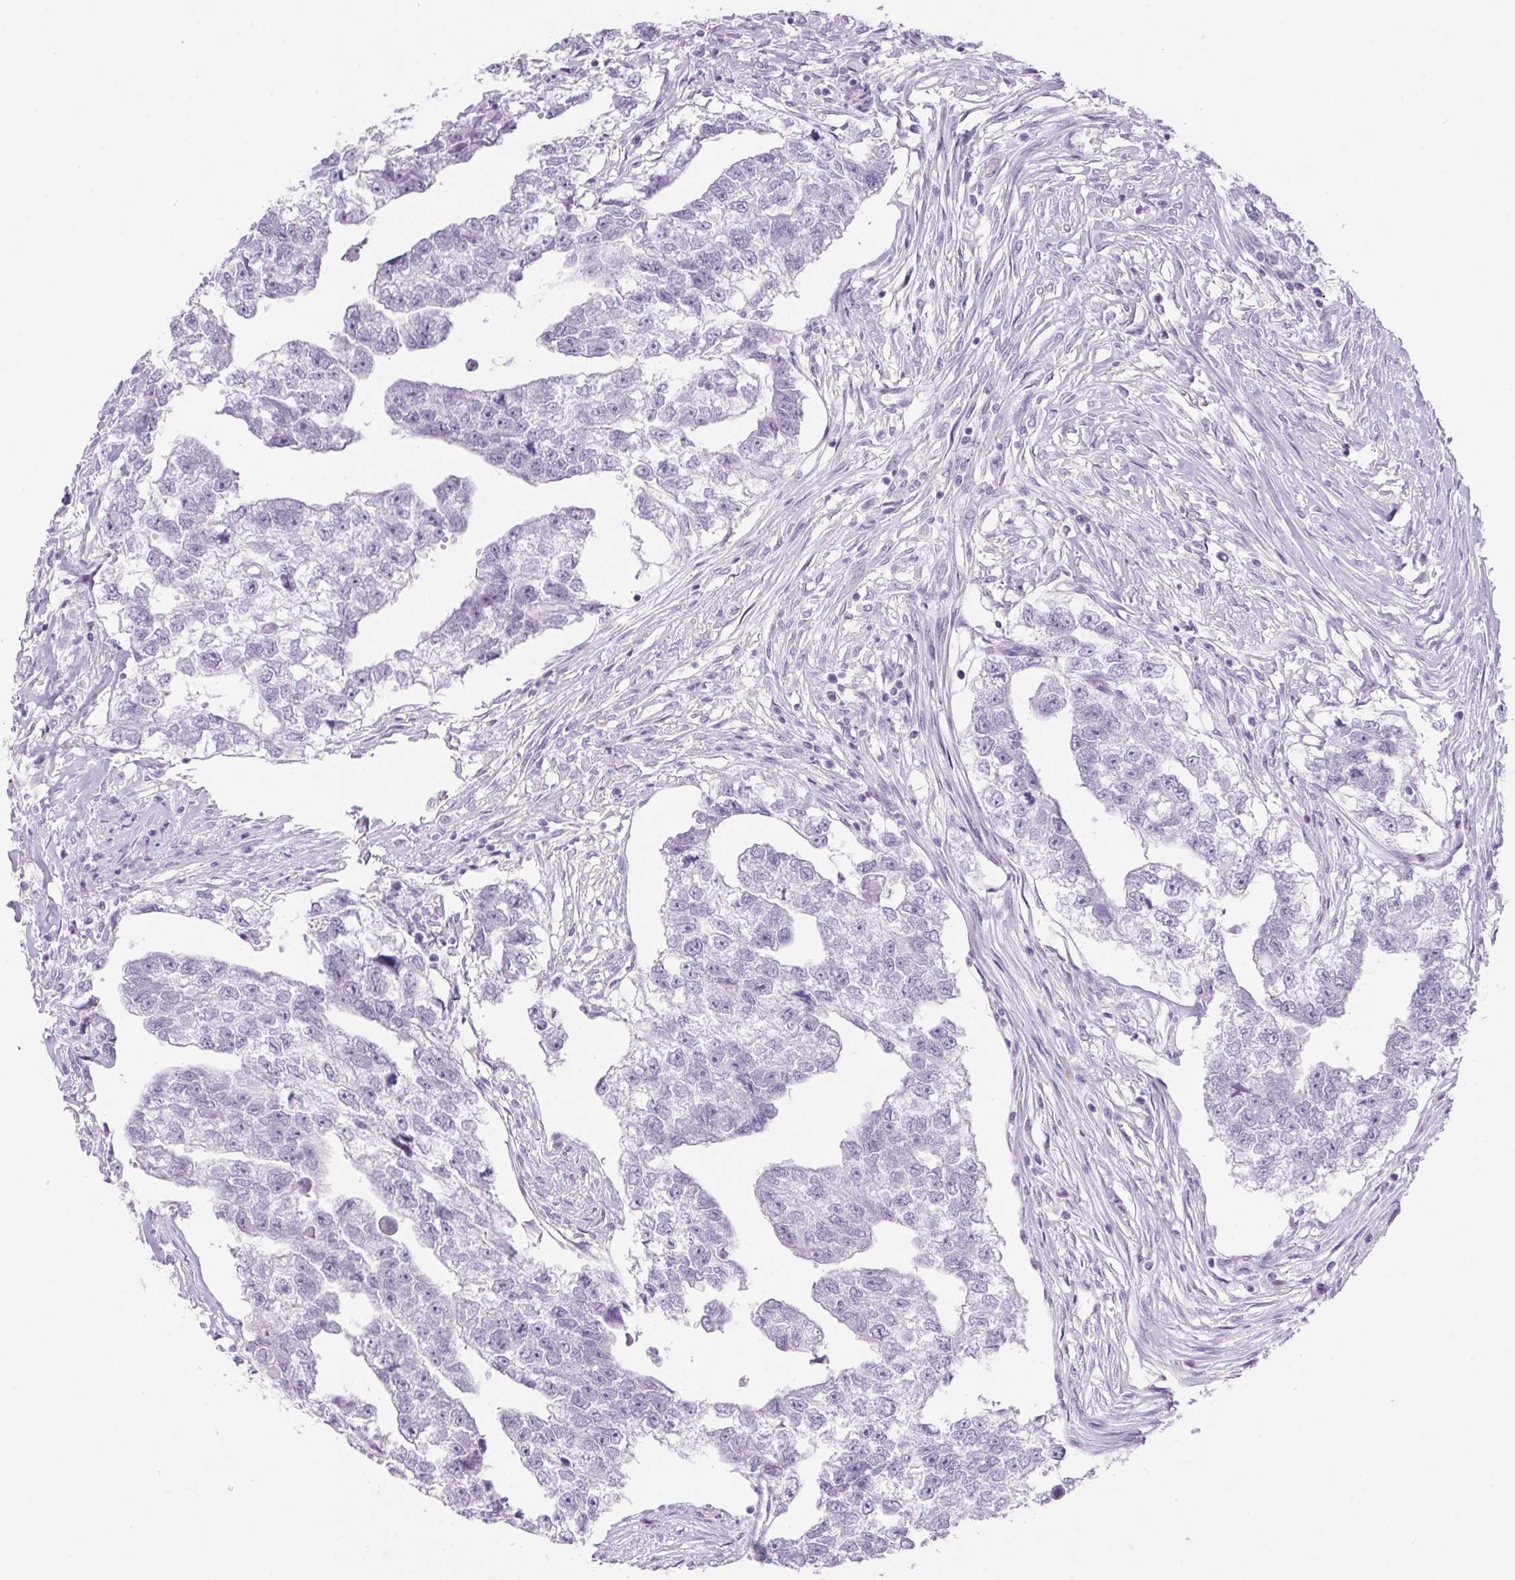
{"staining": {"intensity": "negative", "quantity": "none", "location": "none"}, "tissue": "testis cancer", "cell_type": "Tumor cells", "image_type": "cancer", "snomed": [{"axis": "morphology", "description": "Carcinoma, Embryonal, NOS"}, {"axis": "morphology", "description": "Teratoma, malignant, NOS"}, {"axis": "topography", "description": "Testis"}], "caption": "The immunohistochemistry micrograph has no significant expression in tumor cells of testis cancer tissue. (DAB (3,3'-diaminobenzidine) immunohistochemistry with hematoxylin counter stain).", "gene": "ERP27", "patient": {"sex": "male", "age": 44}}